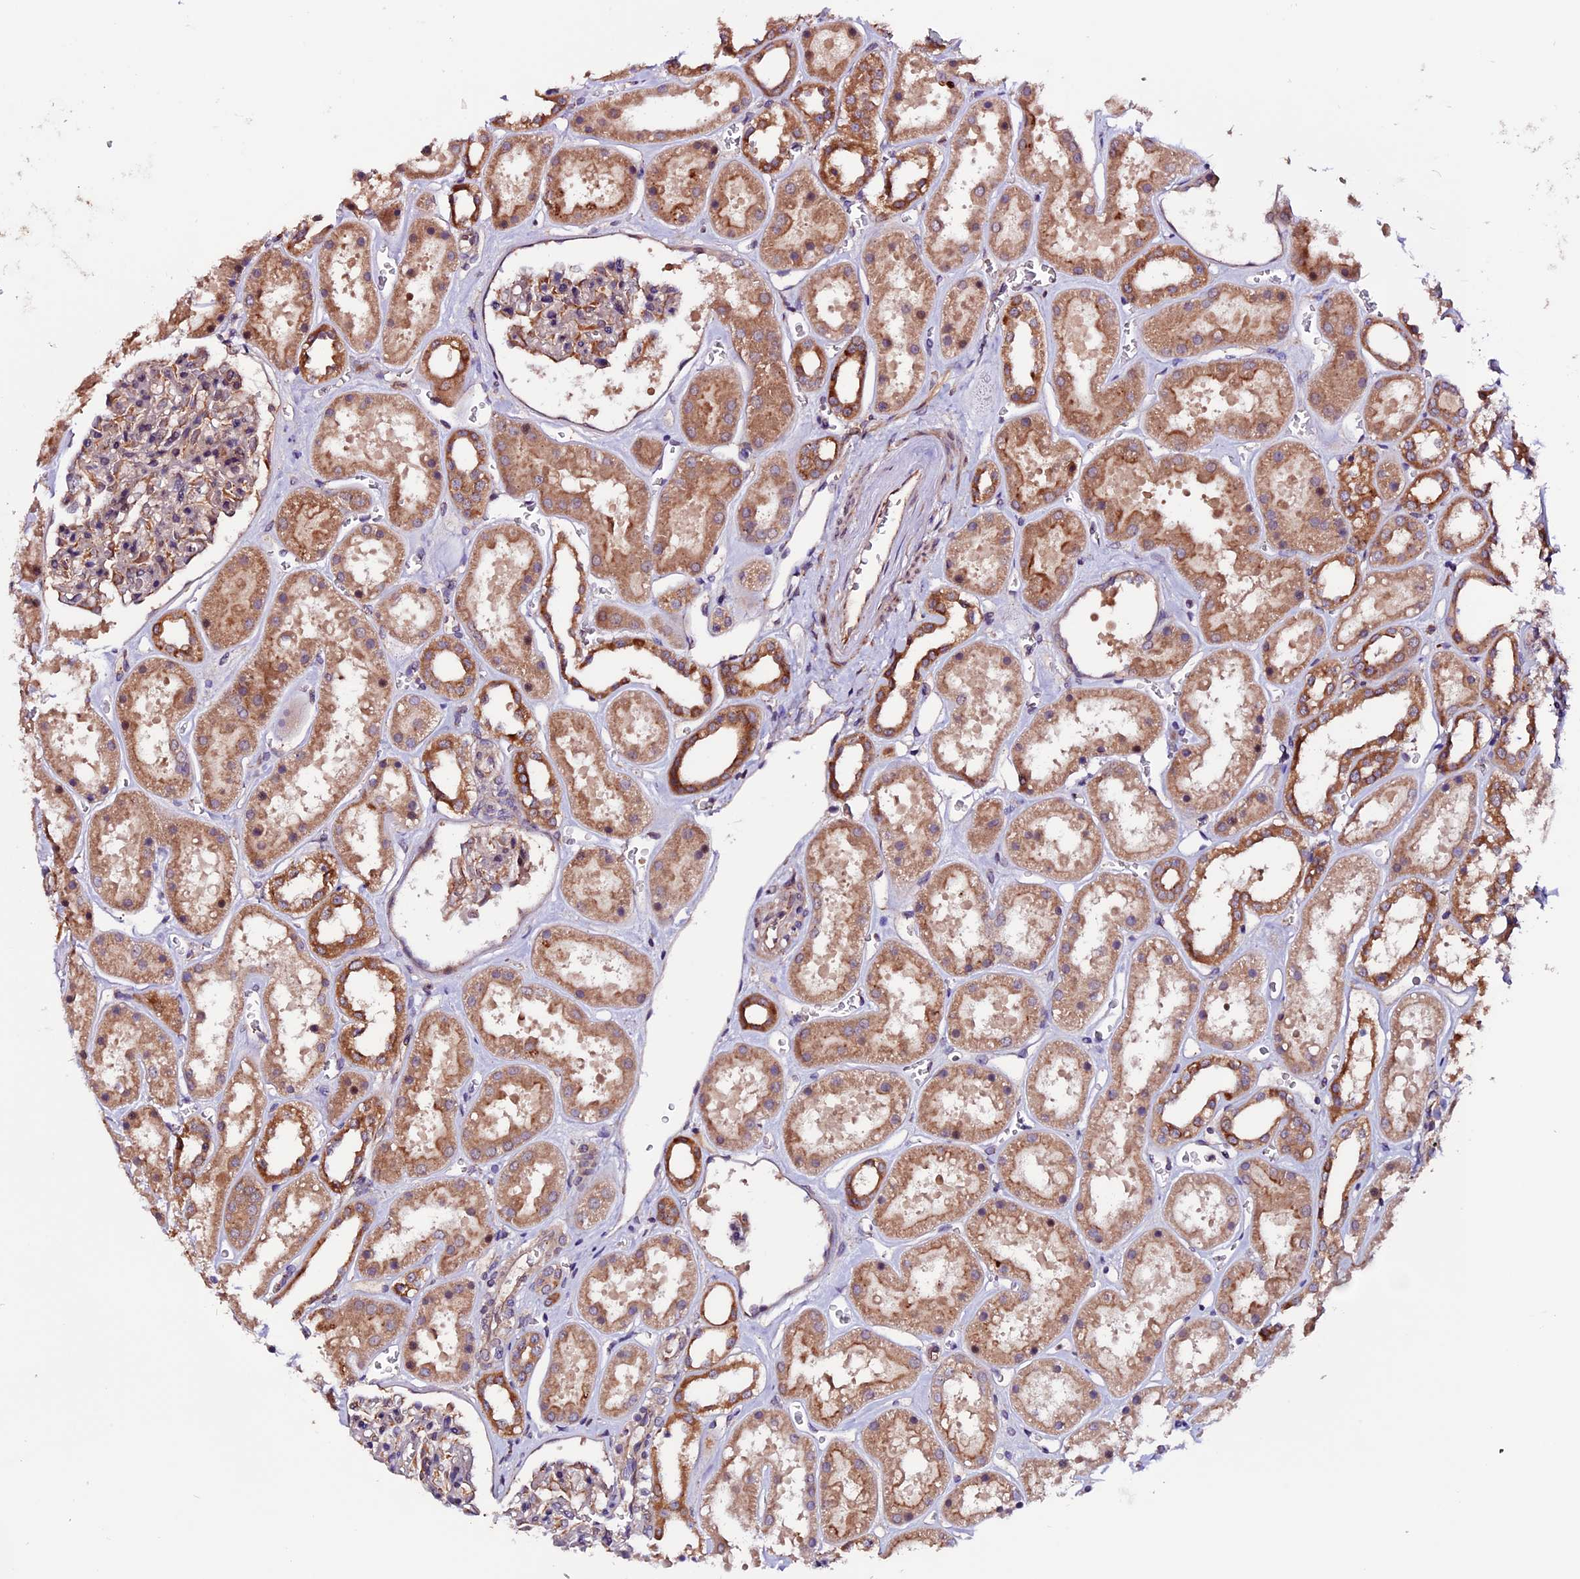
{"staining": {"intensity": "weak", "quantity": "25%-75%", "location": "cytoplasmic/membranous"}, "tissue": "kidney", "cell_type": "Cells in glomeruli", "image_type": "normal", "snomed": [{"axis": "morphology", "description": "Normal tissue, NOS"}, {"axis": "topography", "description": "Kidney"}], "caption": "Immunohistochemical staining of normal human kidney exhibits low levels of weak cytoplasmic/membranous staining in about 25%-75% of cells in glomeruli.", "gene": "RINL", "patient": {"sex": "female", "age": 41}}